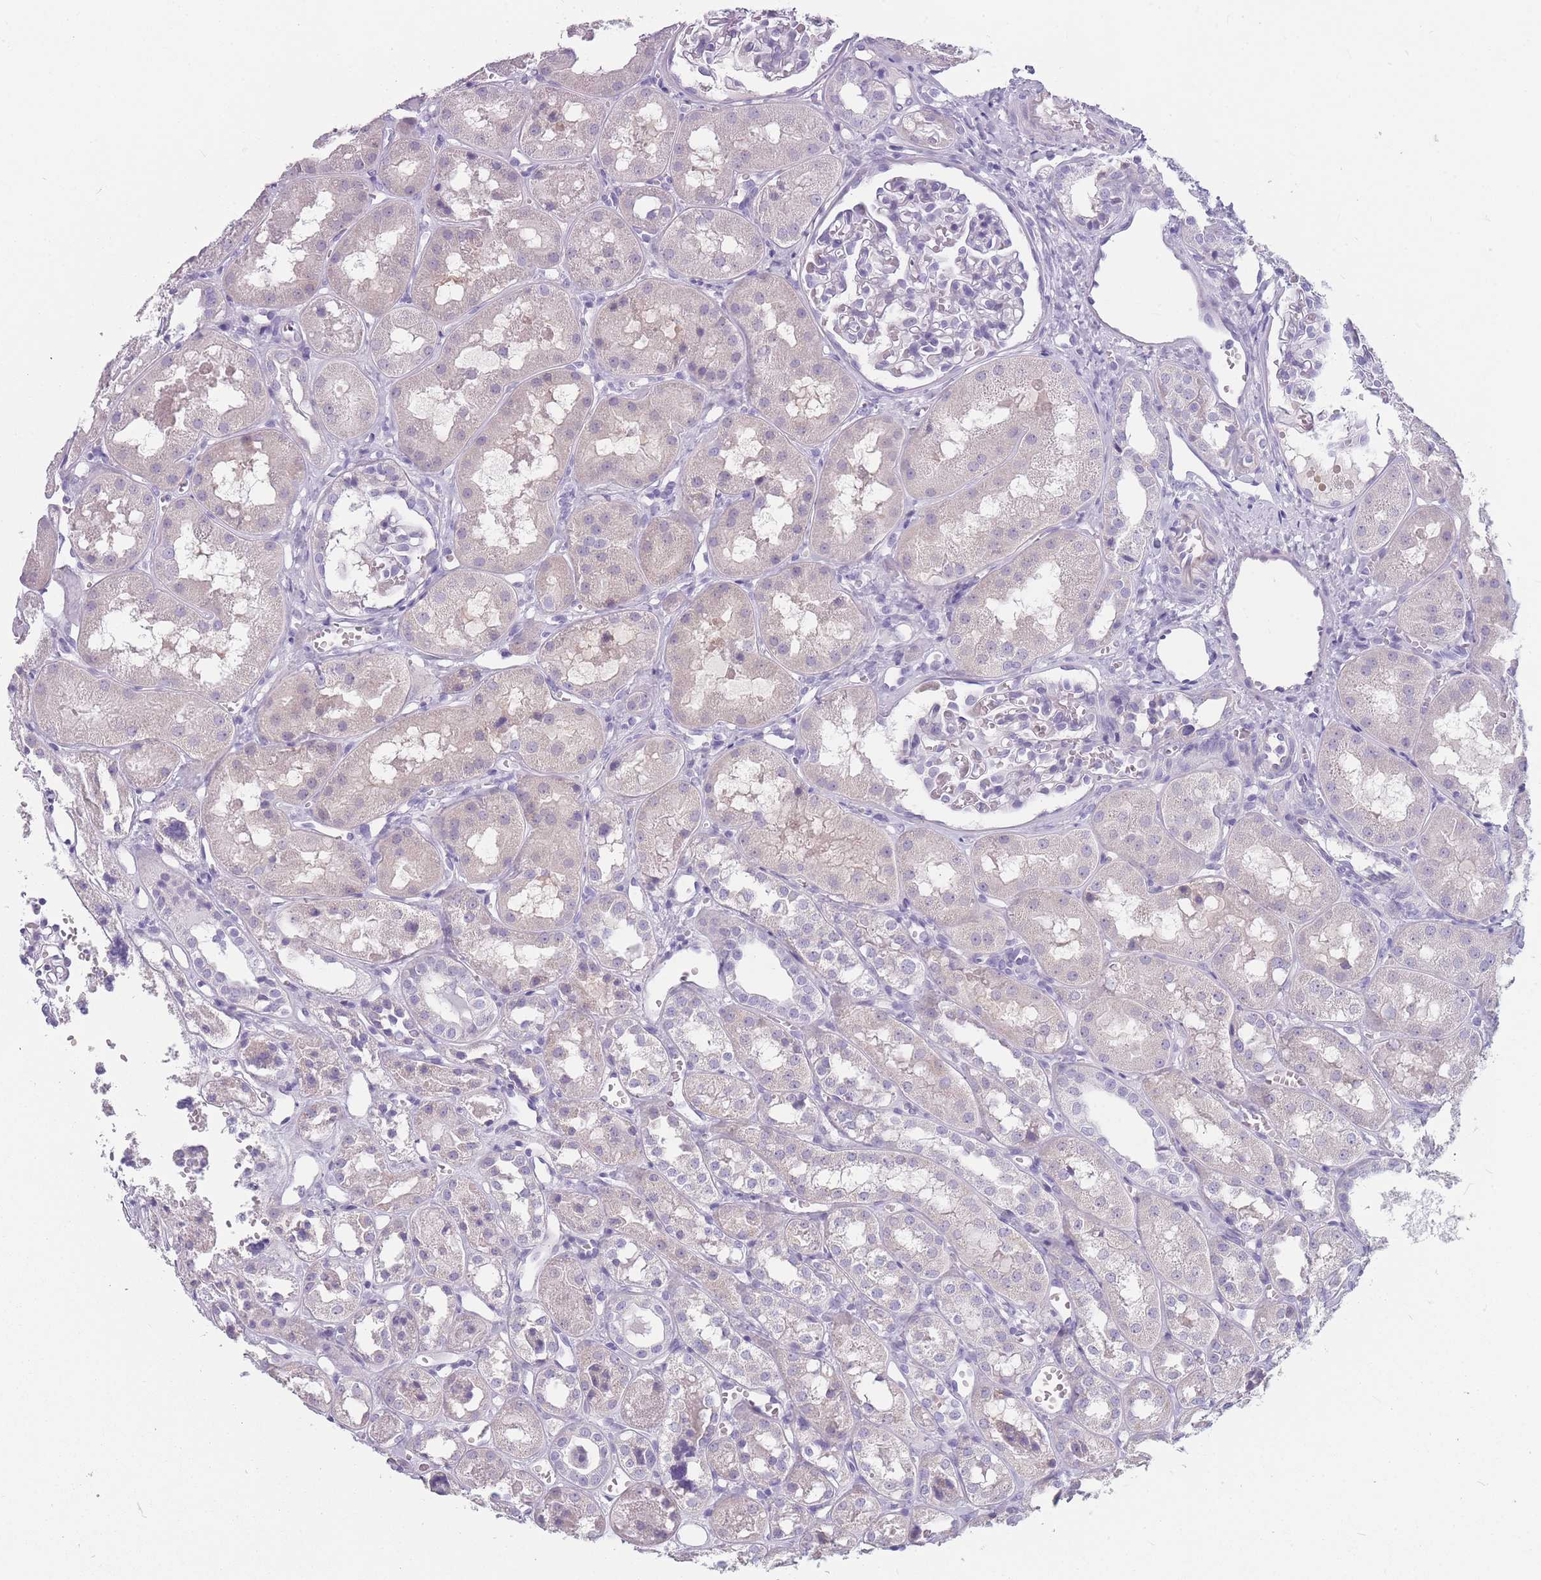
{"staining": {"intensity": "negative", "quantity": "none", "location": "none"}, "tissue": "kidney", "cell_type": "Cells in glomeruli", "image_type": "normal", "snomed": [{"axis": "morphology", "description": "Normal tissue, NOS"}, {"axis": "topography", "description": "Kidney"}], "caption": "Immunohistochemistry (IHC) photomicrograph of unremarkable kidney: human kidney stained with DAB (3,3'-diaminobenzidine) shows no significant protein expression in cells in glomeruli.", "gene": "CCNO", "patient": {"sex": "male", "age": 16}}